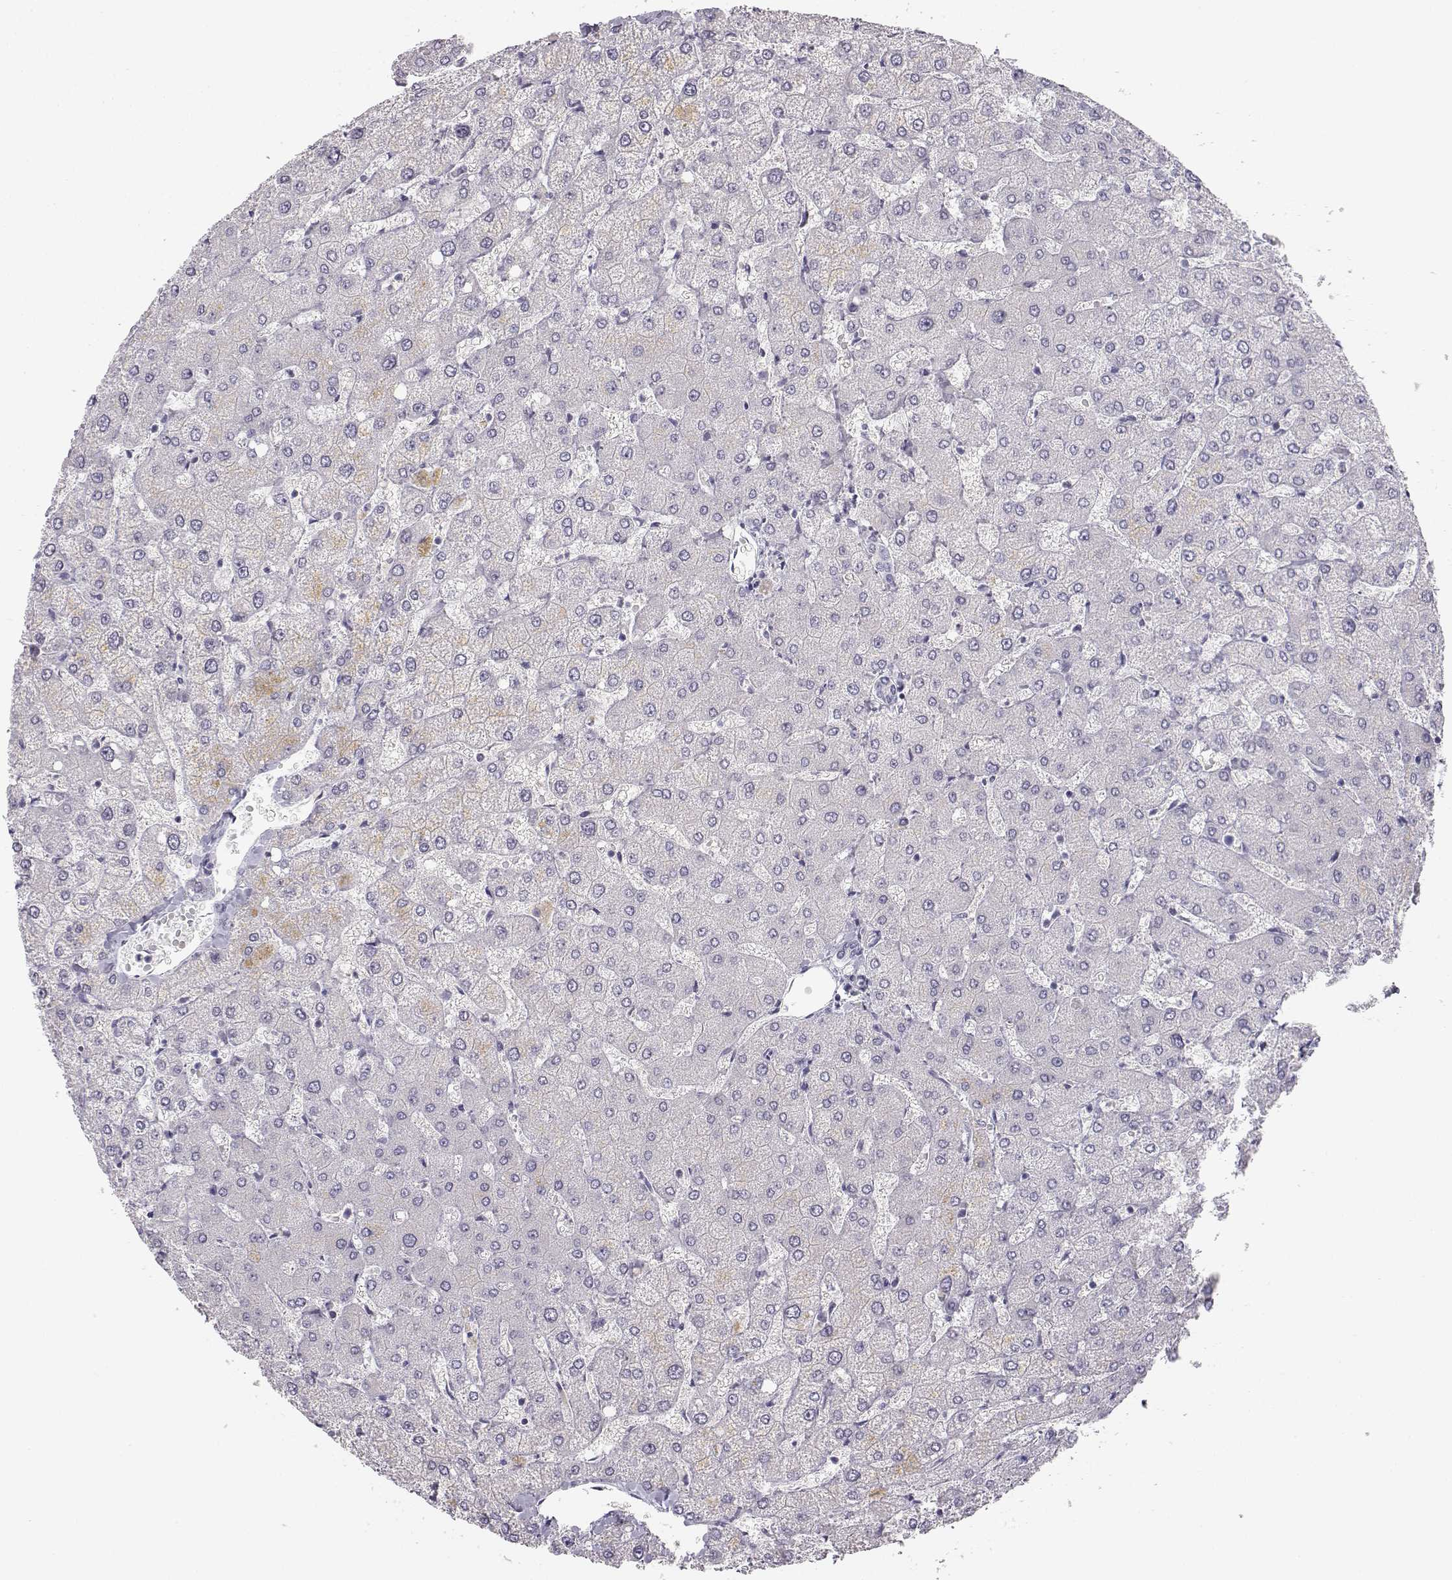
{"staining": {"intensity": "negative", "quantity": "none", "location": "none"}, "tissue": "liver", "cell_type": "Cholangiocytes", "image_type": "normal", "snomed": [{"axis": "morphology", "description": "Normal tissue, NOS"}, {"axis": "topography", "description": "Liver"}], "caption": "There is no significant staining in cholangiocytes of liver. Nuclei are stained in blue.", "gene": "MYCBPAP", "patient": {"sex": "female", "age": 54}}